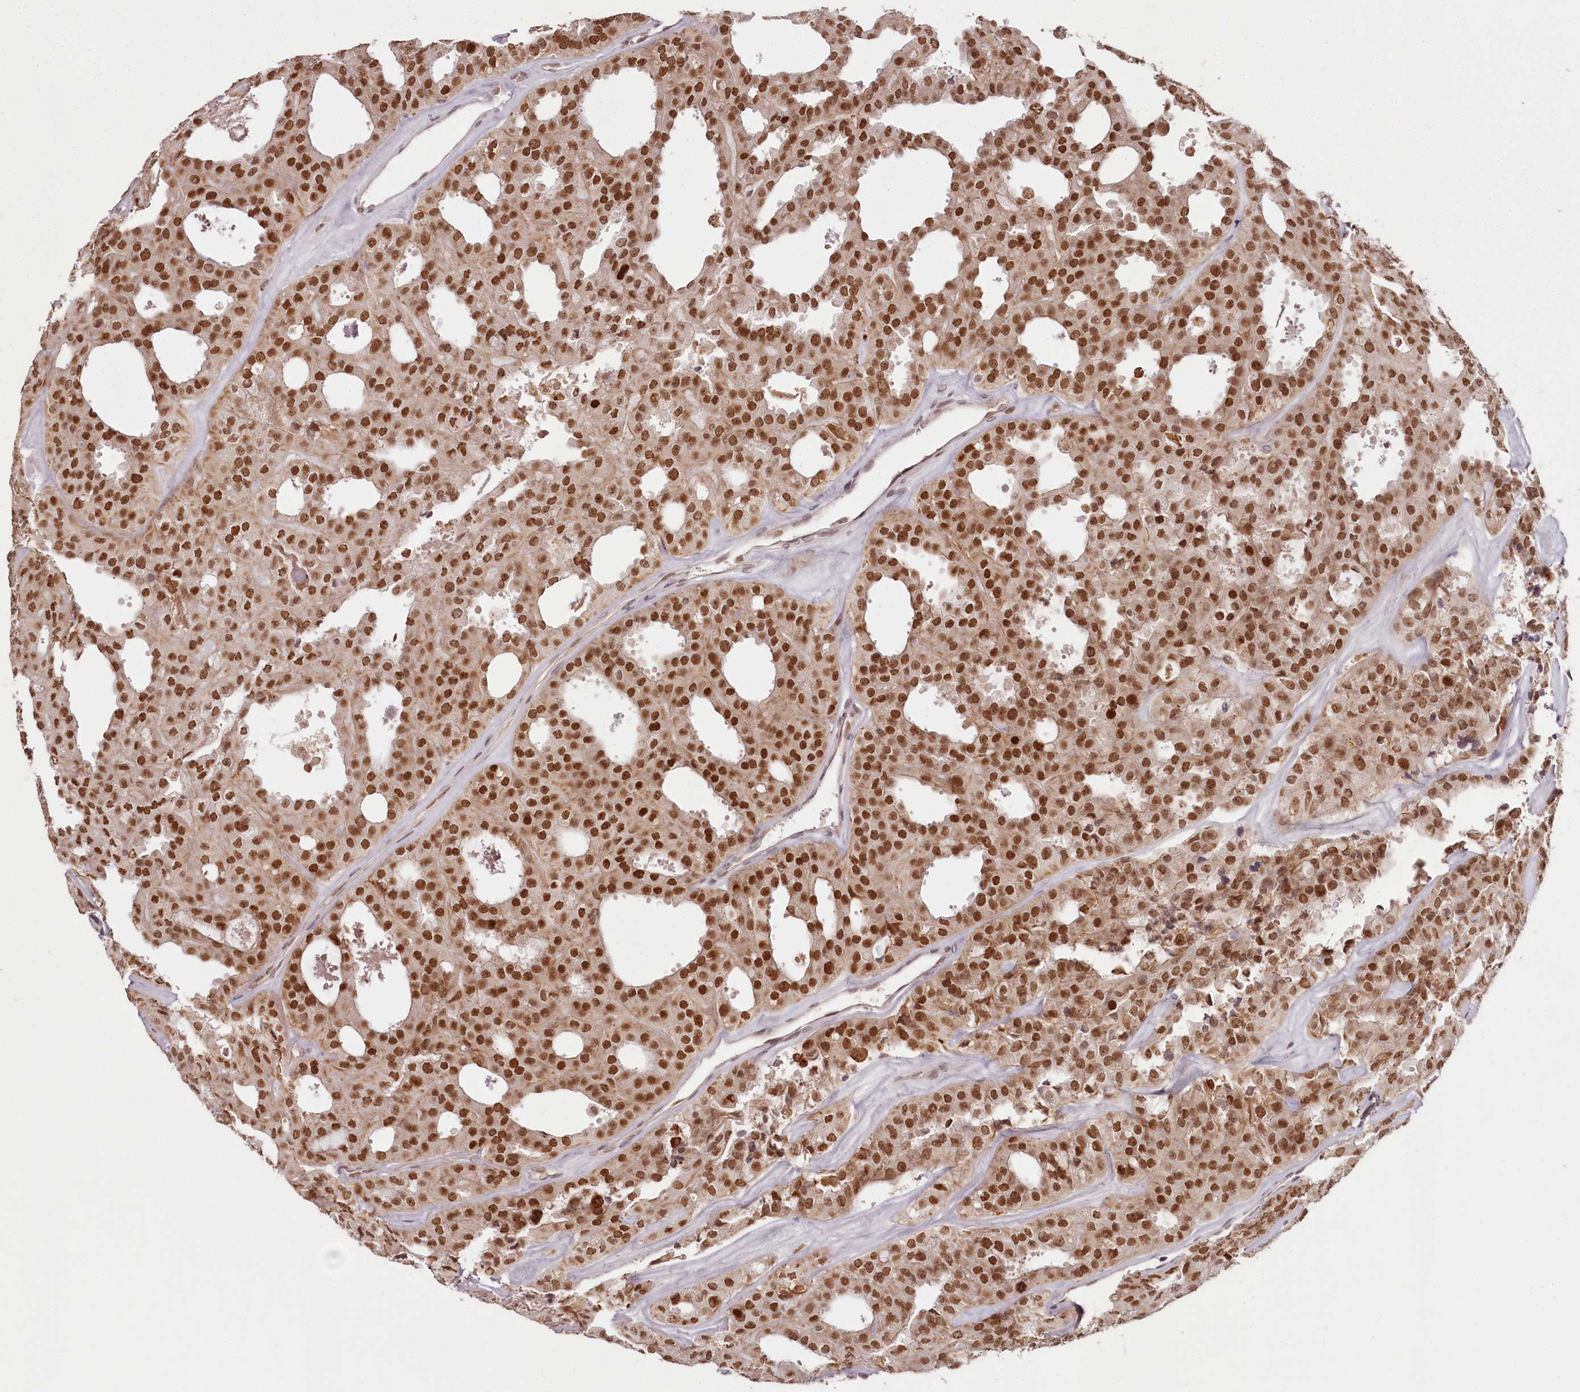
{"staining": {"intensity": "moderate", "quantity": ">75%", "location": "nuclear"}, "tissue": "thyroid cancer", "cell_type": "Tumor cells", "image_type": "cancer", "snomed": [{"axis": "morphology", "description": "Follicular adenoma carcinoma, NOS"}, {"axis": "topography", "description": "Thyroid gland"}], "caption": "Protein staining of follicular adenoma carcinoma (thyroid) tissue exhibits moderate nuclear positivity in about >75% of tumor cells.", "gene": "THYN1", "patient": {"sex": "male", "age": 75}}